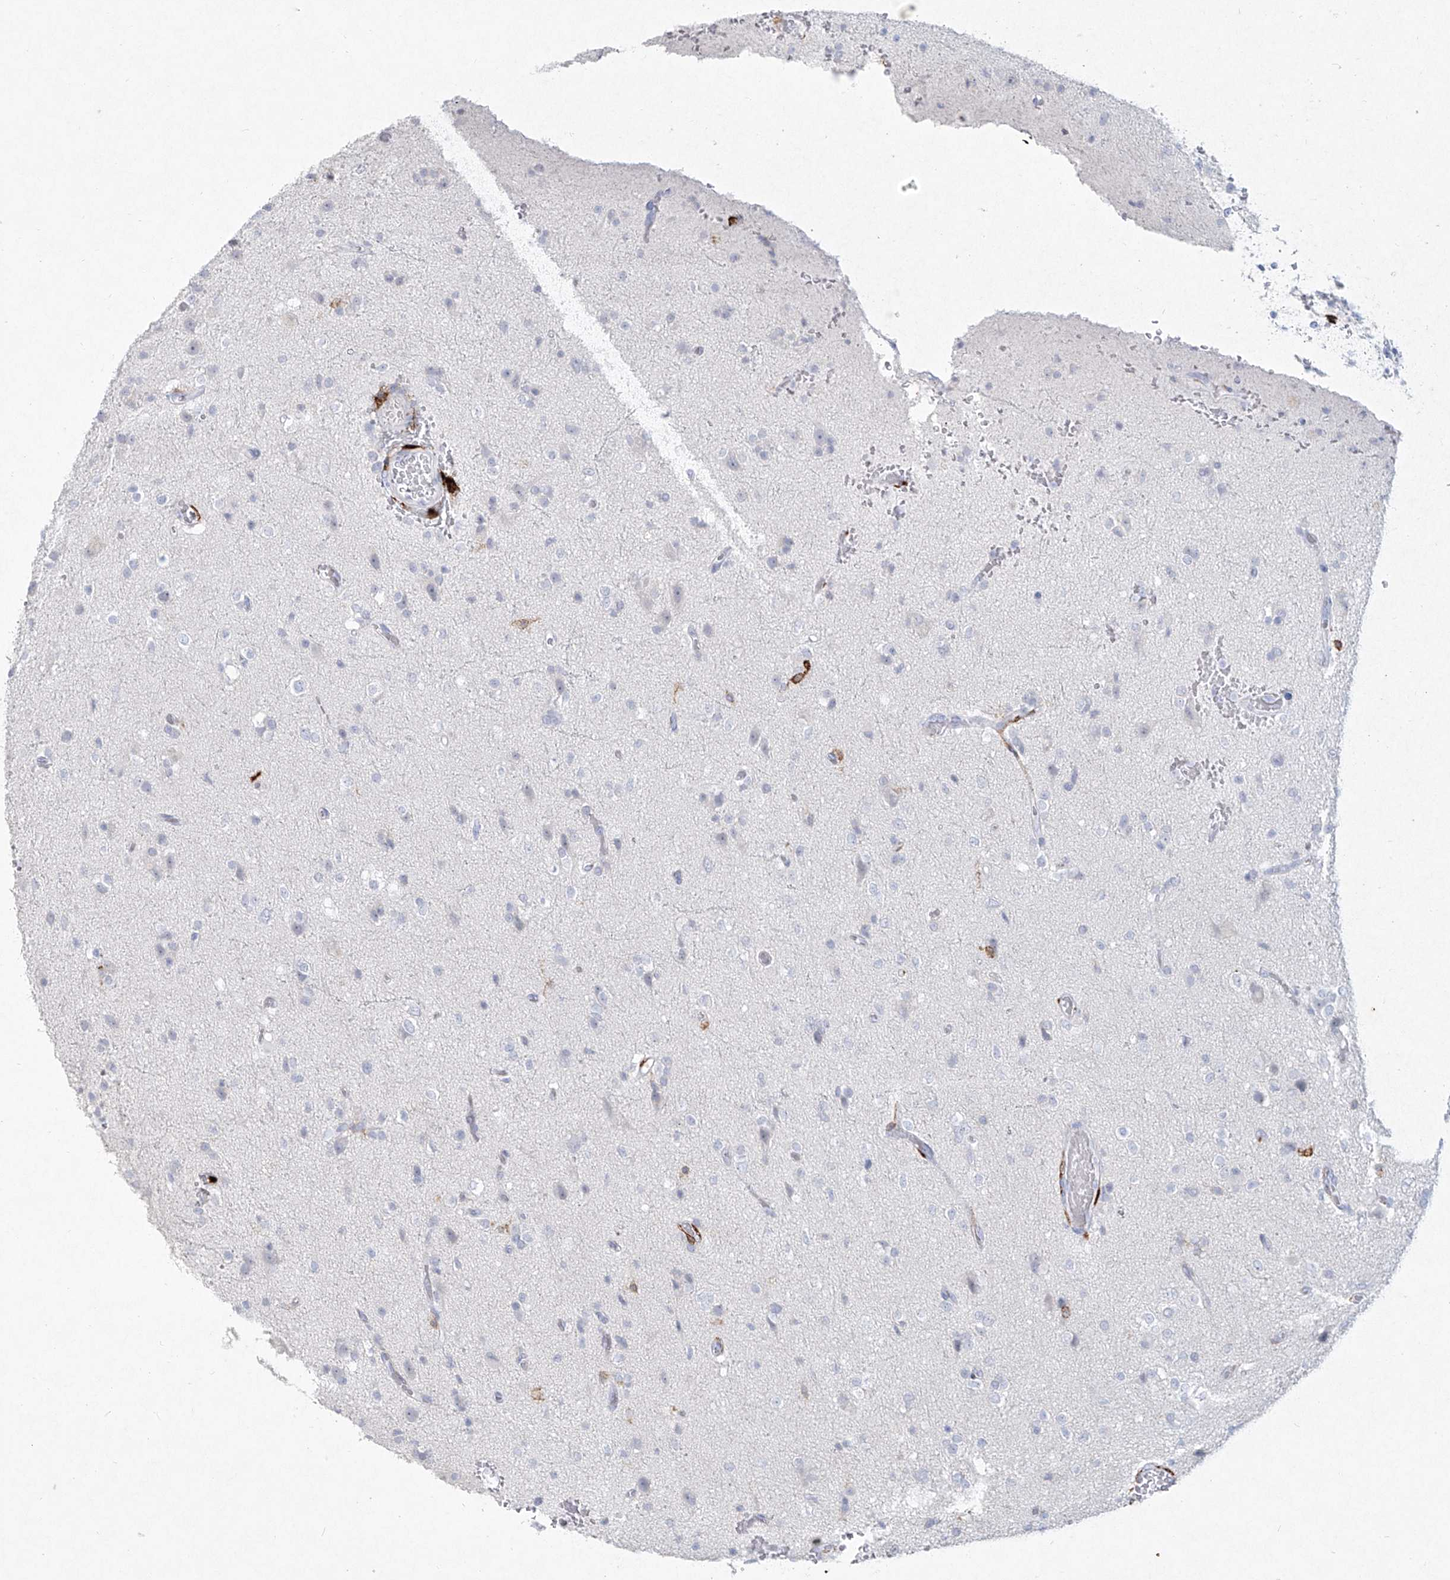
{"staining": {"intensity": "negative", "quantity": "none", "location": "none"}, "tissue": "glioma", "cell_type": "Tumor cells", "image_type": "cancer", "snomed": [{"axis": "morphology", "description": "Glioma, malignant, High grade"}, {"axis": "topography", "description": "Brain"}], "caption": "The micrograph exhibits no significant expression in tumor cells of glioma.", "gene": "CD209", "patient": {"sex": "male", "age": 47}}